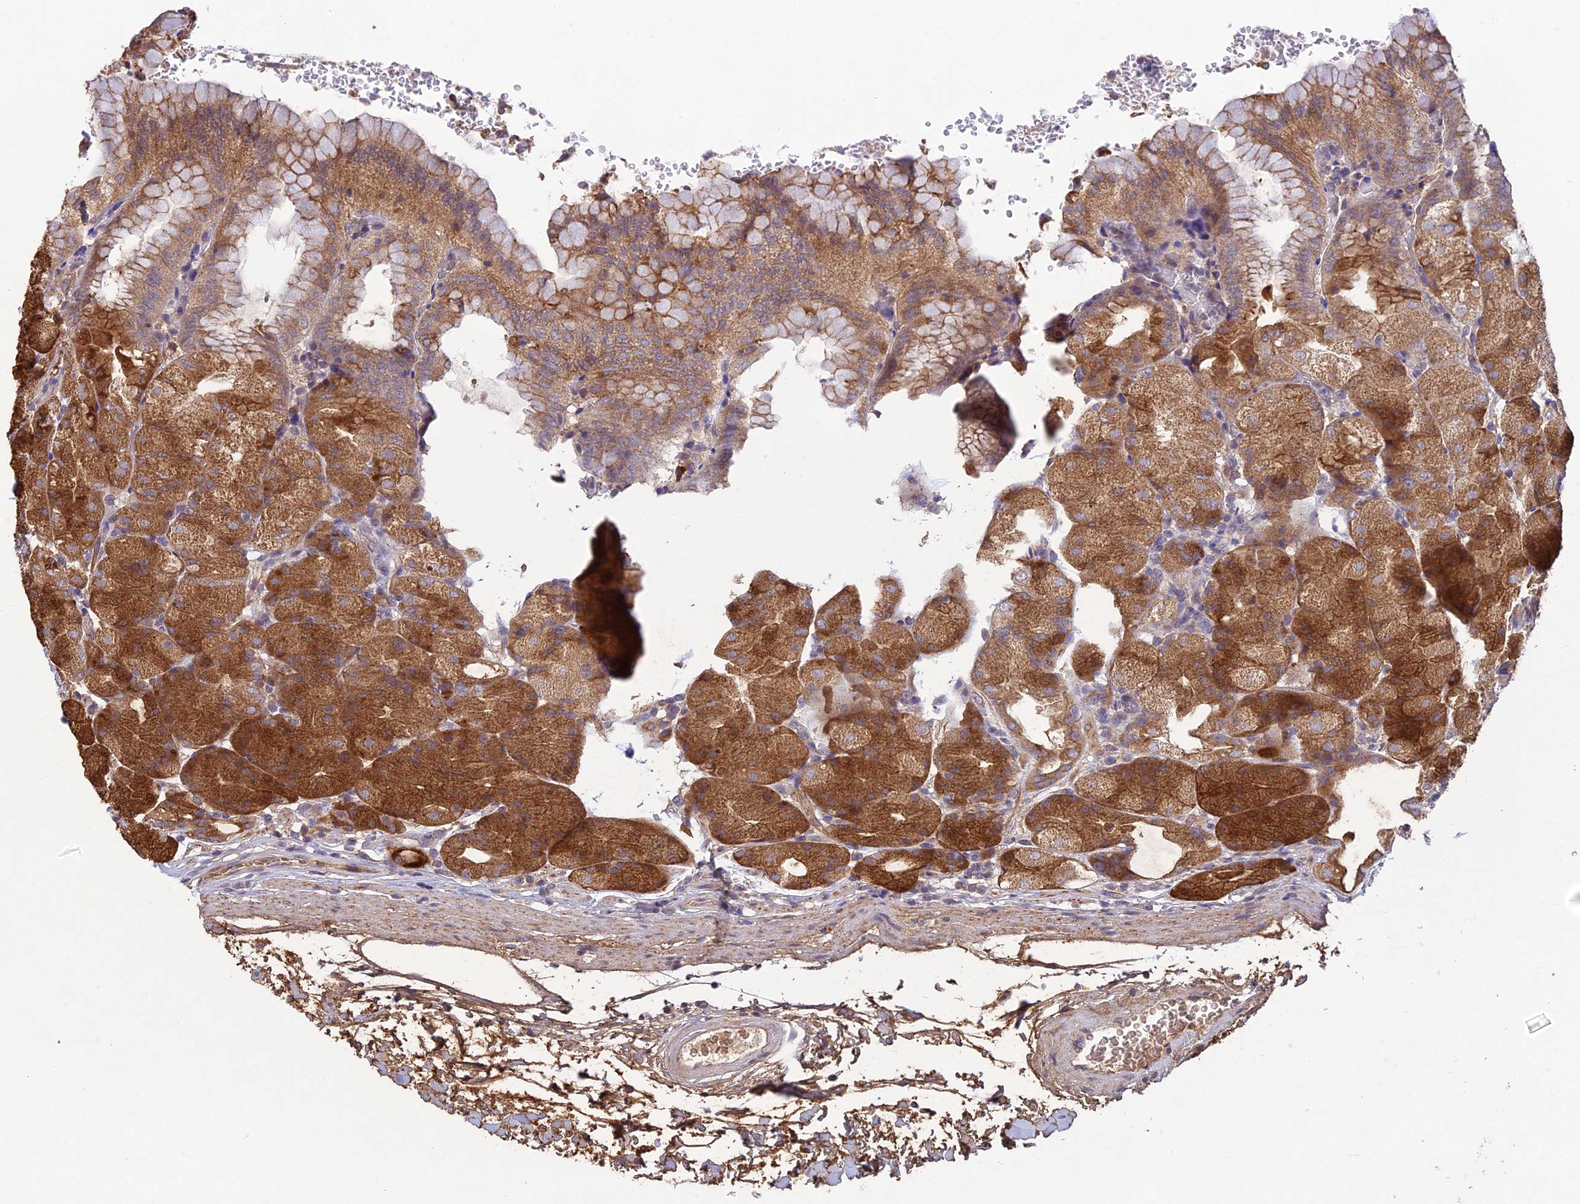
{"staining": {"intensity": "moderate", "quantity": ">75%", "location": "cytoplasmic/membranous,nuclear"}, "tissue": "stomach", "cell_type": "Glandular cells", "image_type": "normal", "snomed": [{"axis": "morphology", "description": "Normal tissue, NOS"}, {"axis": "topography", "description": "Stomach, upper"}, {"axis": "topography", "description": "Stomach, lower"}], "caption": "Immunohistochemistry micrograph of normal stomach: human stomach stained using immunohistochemistry displays medium levels of moderate protein expression localized specifically in the cytoplasmic/membranous,nuclear of glandular cells, appearing as a cytoplasmic/membranous,nuclear brown color.", "gene": "MRNIP", "patient": {"sex": "male", "age": 62}}